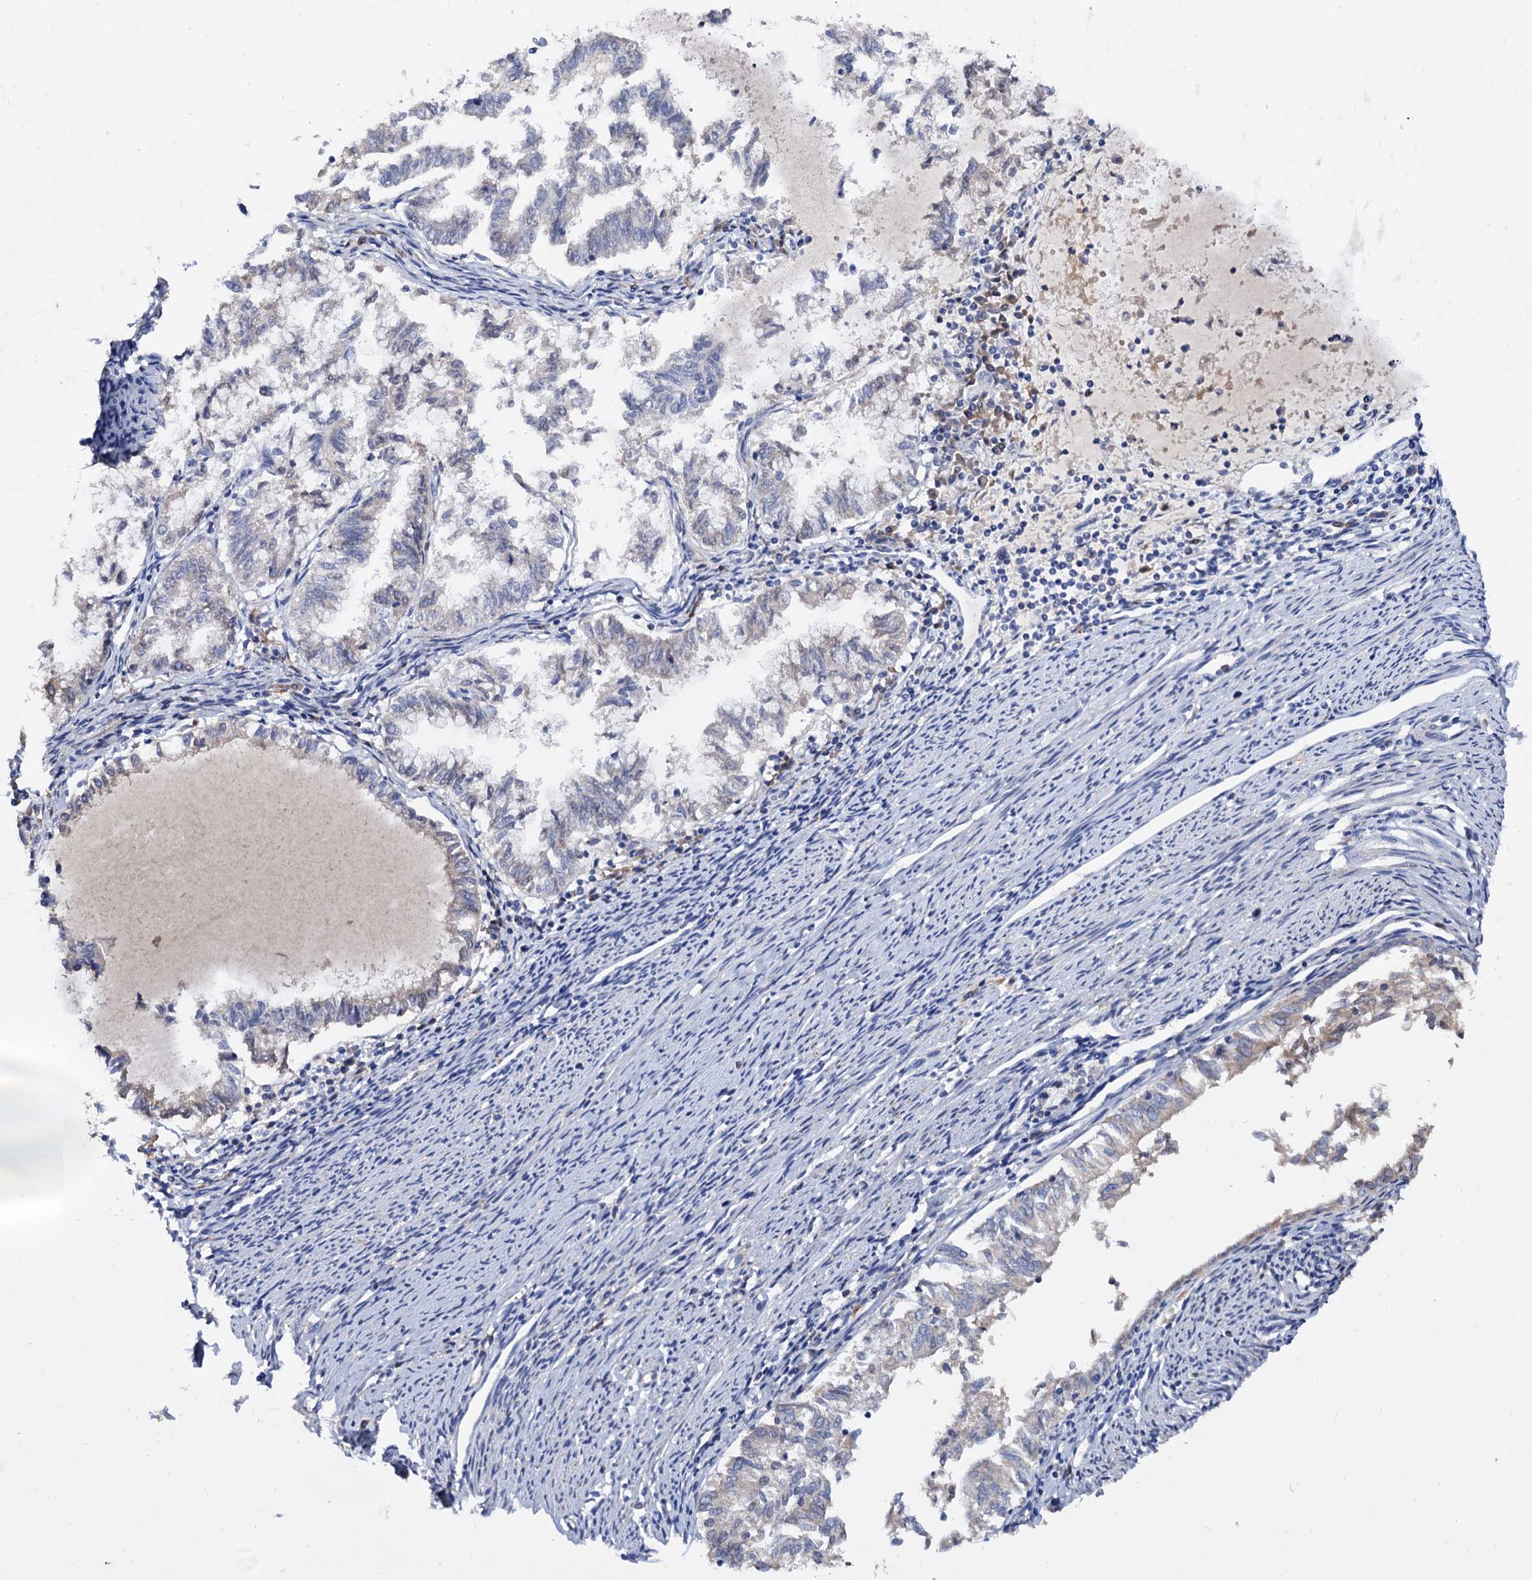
{"staining": {"intensity": "negative", "quantity": "none", "location": "none"}, "tissue": "endometrial cancer", "cell_type": "Tumor cells", "image_type": "cancer", "snomed": [{"axis": "morphology", "description": "Adenocarcinoma, NOS"}, {"axis": "topography", "description": "Endometrium"}], "caption": "Tumor cells are negative for brown protein staining in endometrial cancer (adenocarcinoma).", "gene": "NPAS4", "patient": {"sex": "female", "age": 79}}